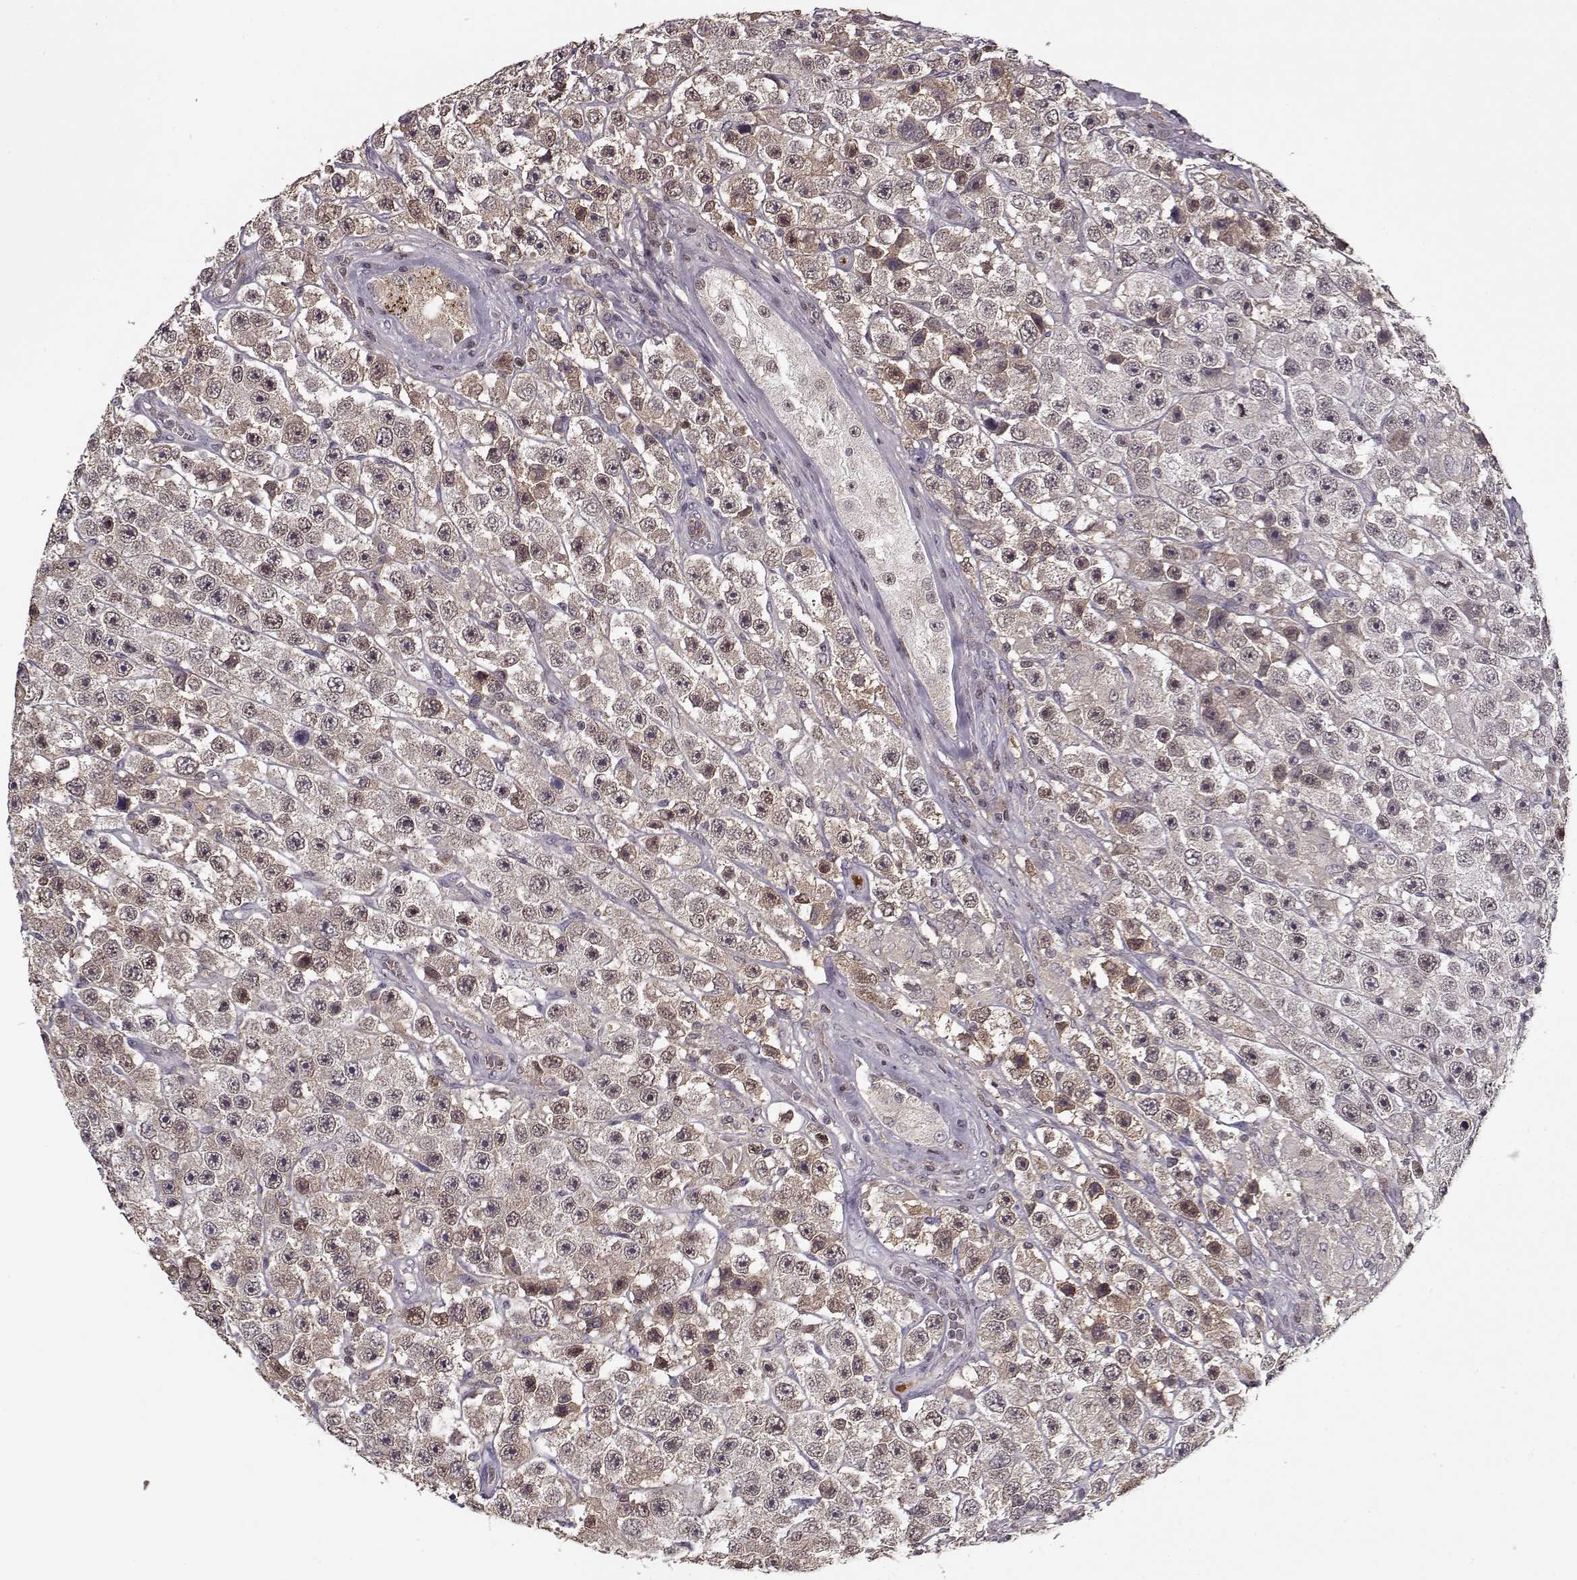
{"staining": {"intensity": "weak", "quantity": "25%-75%", "location": "cytoplasmic/membranous"}, "tissue": "testis cancer", "cell_type": "Tumor cells", "image_type": "cancer", "snomed": [{"axis": "morphology", "description": "Seminoma, NOS"}, {"axis": "topography", "description": "Testis"}], "caption": "Brown immunohistochemical staining in testis cancer (seminoma) shows weak cytoplasmic/membranous staining in about 25%-75% of tumor cells. (DAB (3,3'-diaminobenzidine) IHC, brown staining for protein, blue staining for nuclei).", "gene": "AFM", "patient": {"sex": "male", "age": 45}}